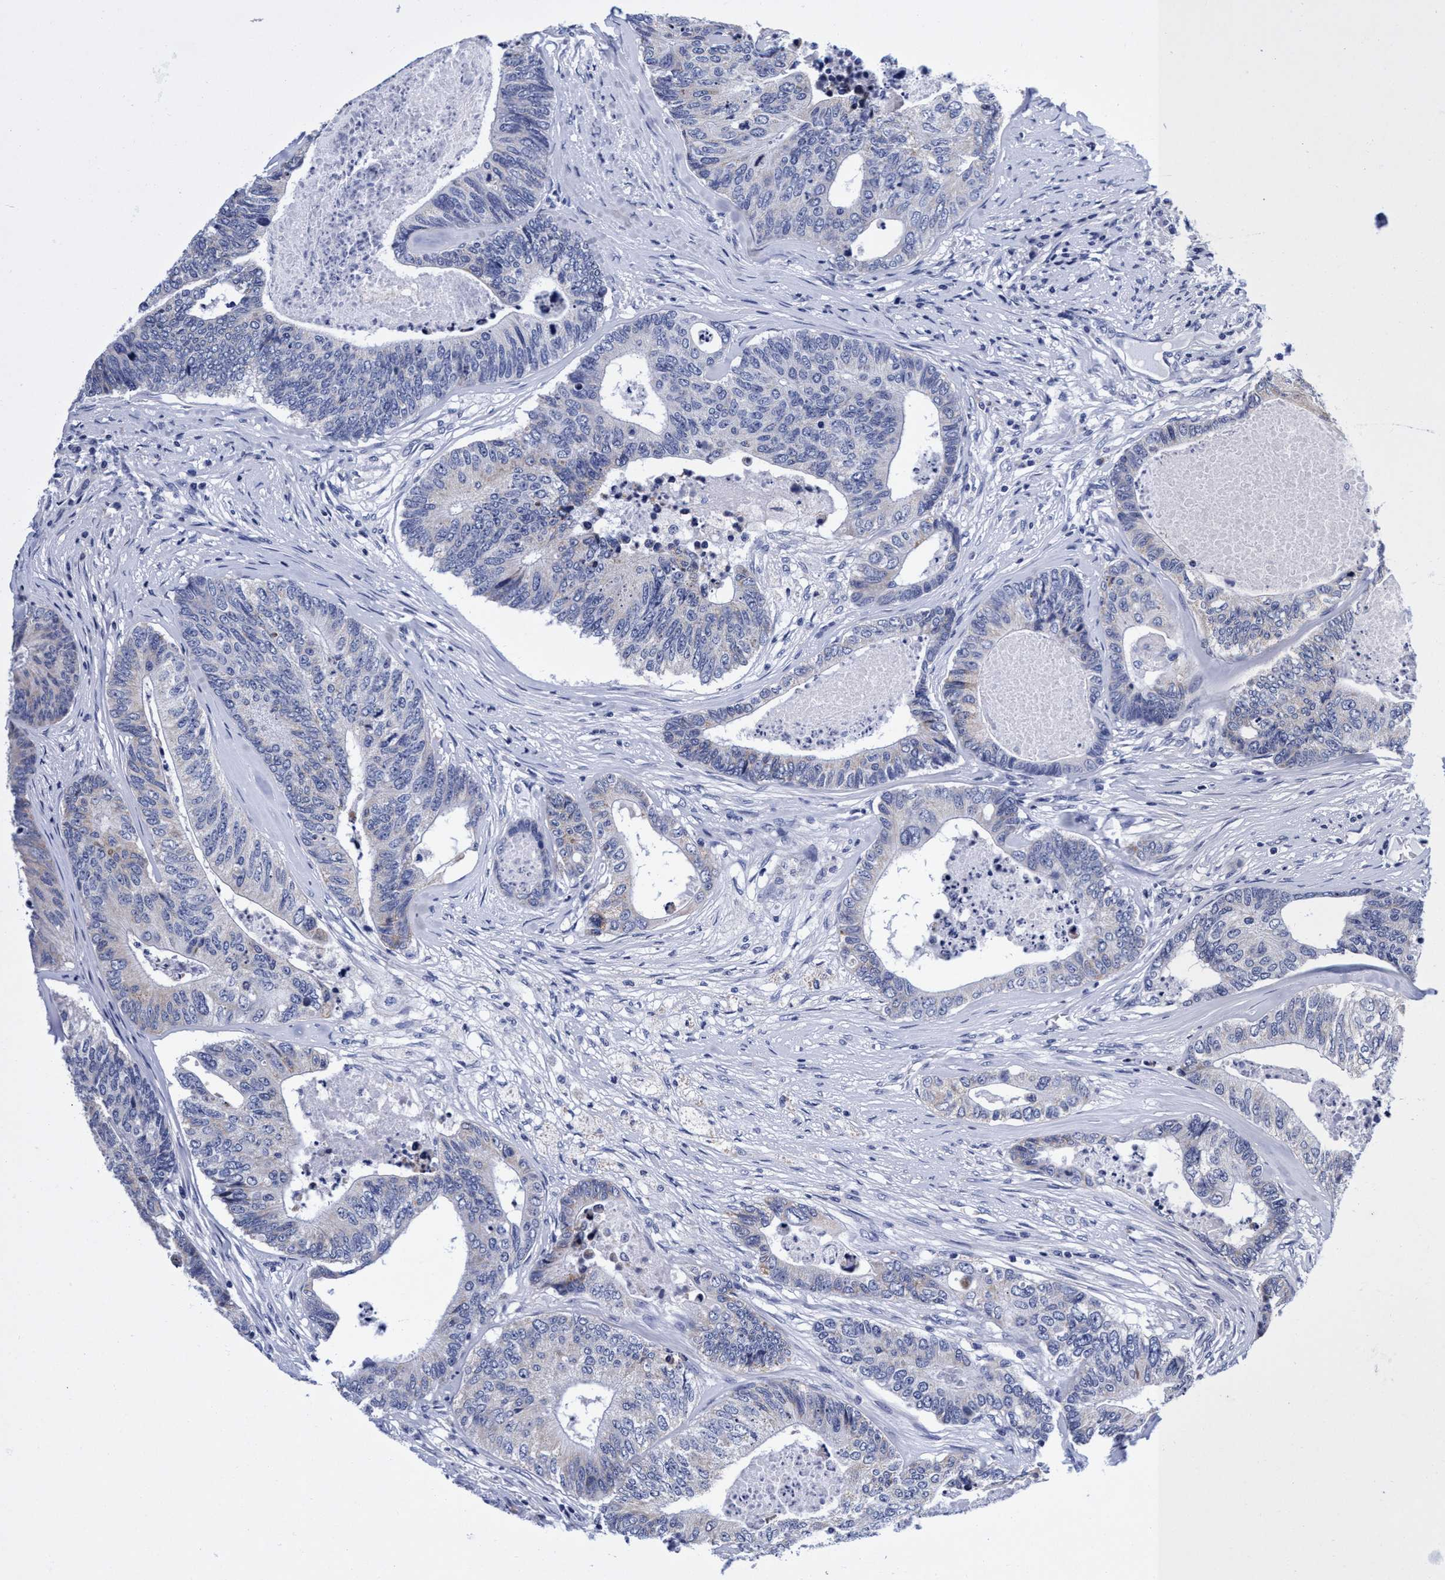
{"staining": {"intensity": "negative", "quantity": "none", "location": "none"}, "tissue": "colorectal cancer", "cell_type": "Tumor cells", "image_type": "cancer", "snomed": [{"axis": "morphology", "description": "Adenocarcinoma, NOS"}, {"axis": "topography", "description": "Colon"}], "caption": "An IHC histopathology image of colorectal adenocarcinoma is shown. There is no staining in tumor cells of colorectal adenocarcinoma. Nuclei are stained in blue.", "gene": "PLPPR1", "patient": {"sex": "female", "age": 67}}